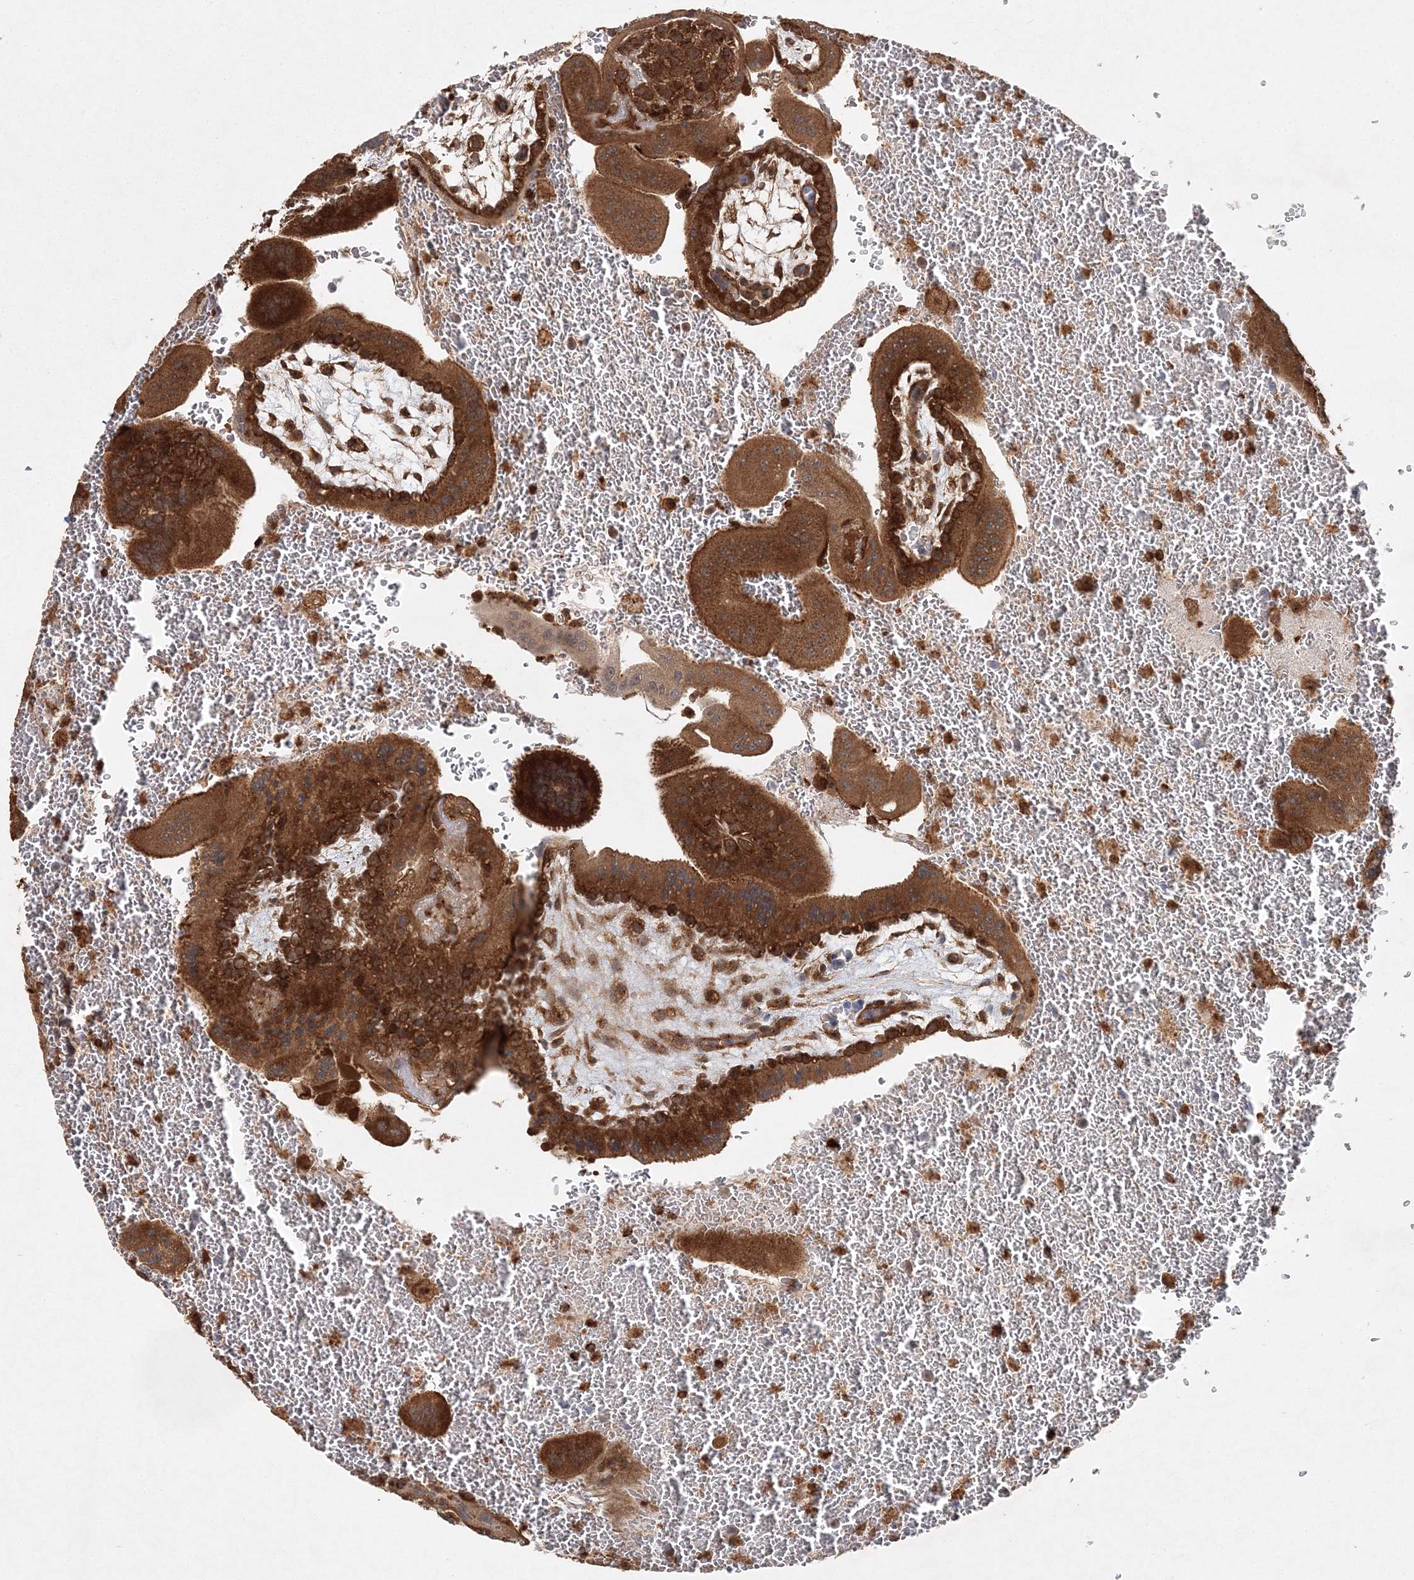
{"staining": {"intensity": "strong", "quantity": ">75%", "location": "cytoplasmic/membranous"}, "tissue": "placenta", "cell_type": "Trophoblastic cells", "image_type": "normal", "snomed": [{"axis": "morphology", "description": "Normal tissue, NOS"}, {"axis": "topography", "description": "Placenta"}], "caption": "Immunohistochemical staining of benign human placenta reveals high levels of strong cytoplasmic/membranous expression in approximately >75% of trophoblastic cells.", "gene": "WDR37", "patient": {"sex": "female", "age": 35}}